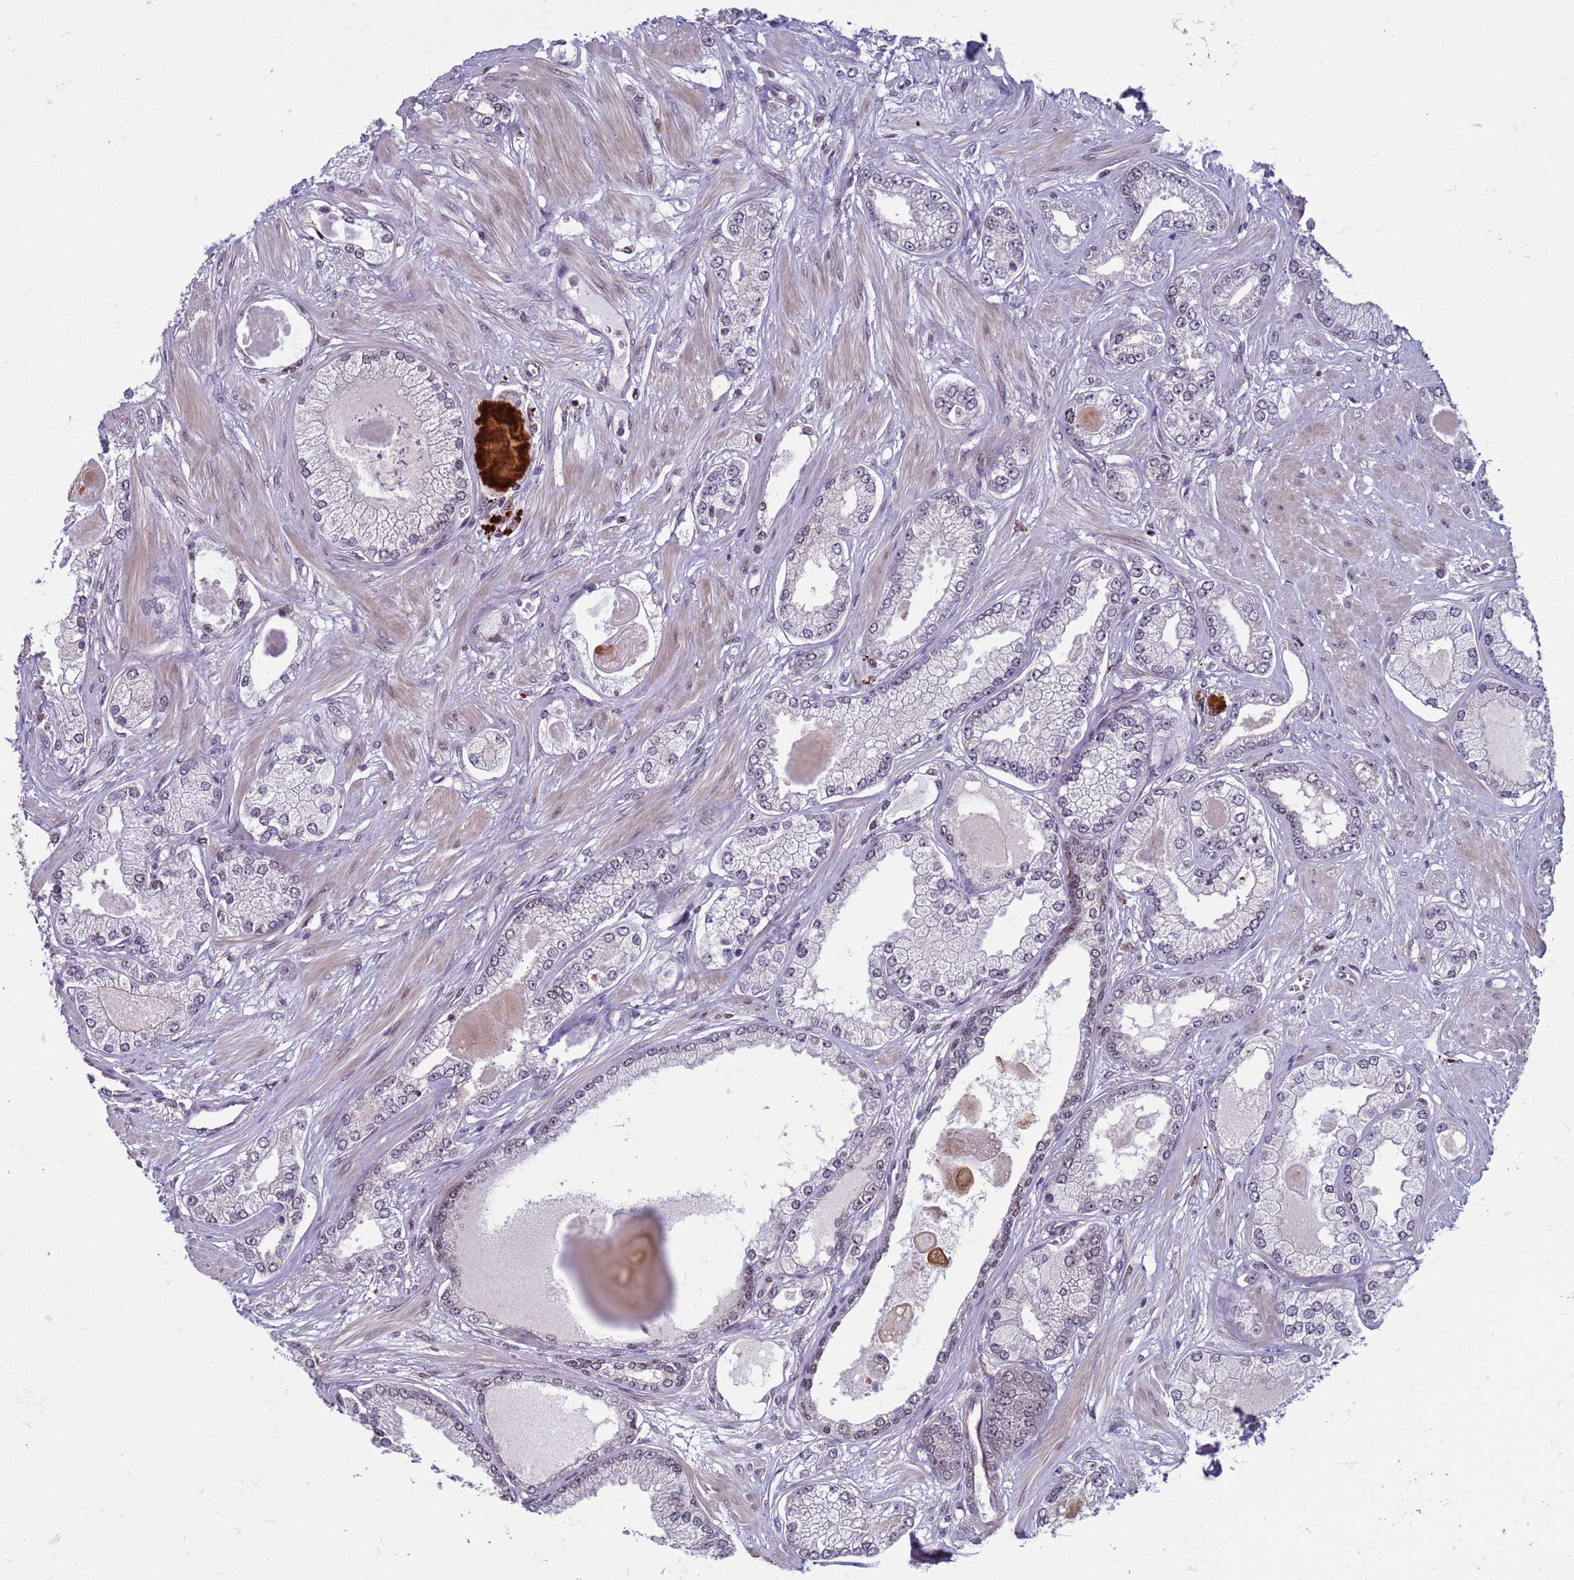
{"staining": {"intensity": "negative", "quantity": "none", "location": "none"}, "tissue": "prostate cancer", "cell_type": "Tumor cells", "image_type": "cancer", "snomed": [{"axis": "morphology", "description": "Adenocarcinoma, Low grade"}, {"axis": "topography", "description": "Prostate"}], "caption": "This image is of prostate cancer (adenocarcinoma (low-grade)) stained with immunohistochemistry (IHC) to label a protein in brown with the nuclei are counter-stained blue. There is no expression in tumor cells. Brightfield microscopy of immunohistochemistry stained with DAB (3,3'-diaminobenzidine) (brown) and hematoxylin (blue), captured at high magnification.", "gene": "NSL1", "patient": {"sex": "male", "age": 64}}